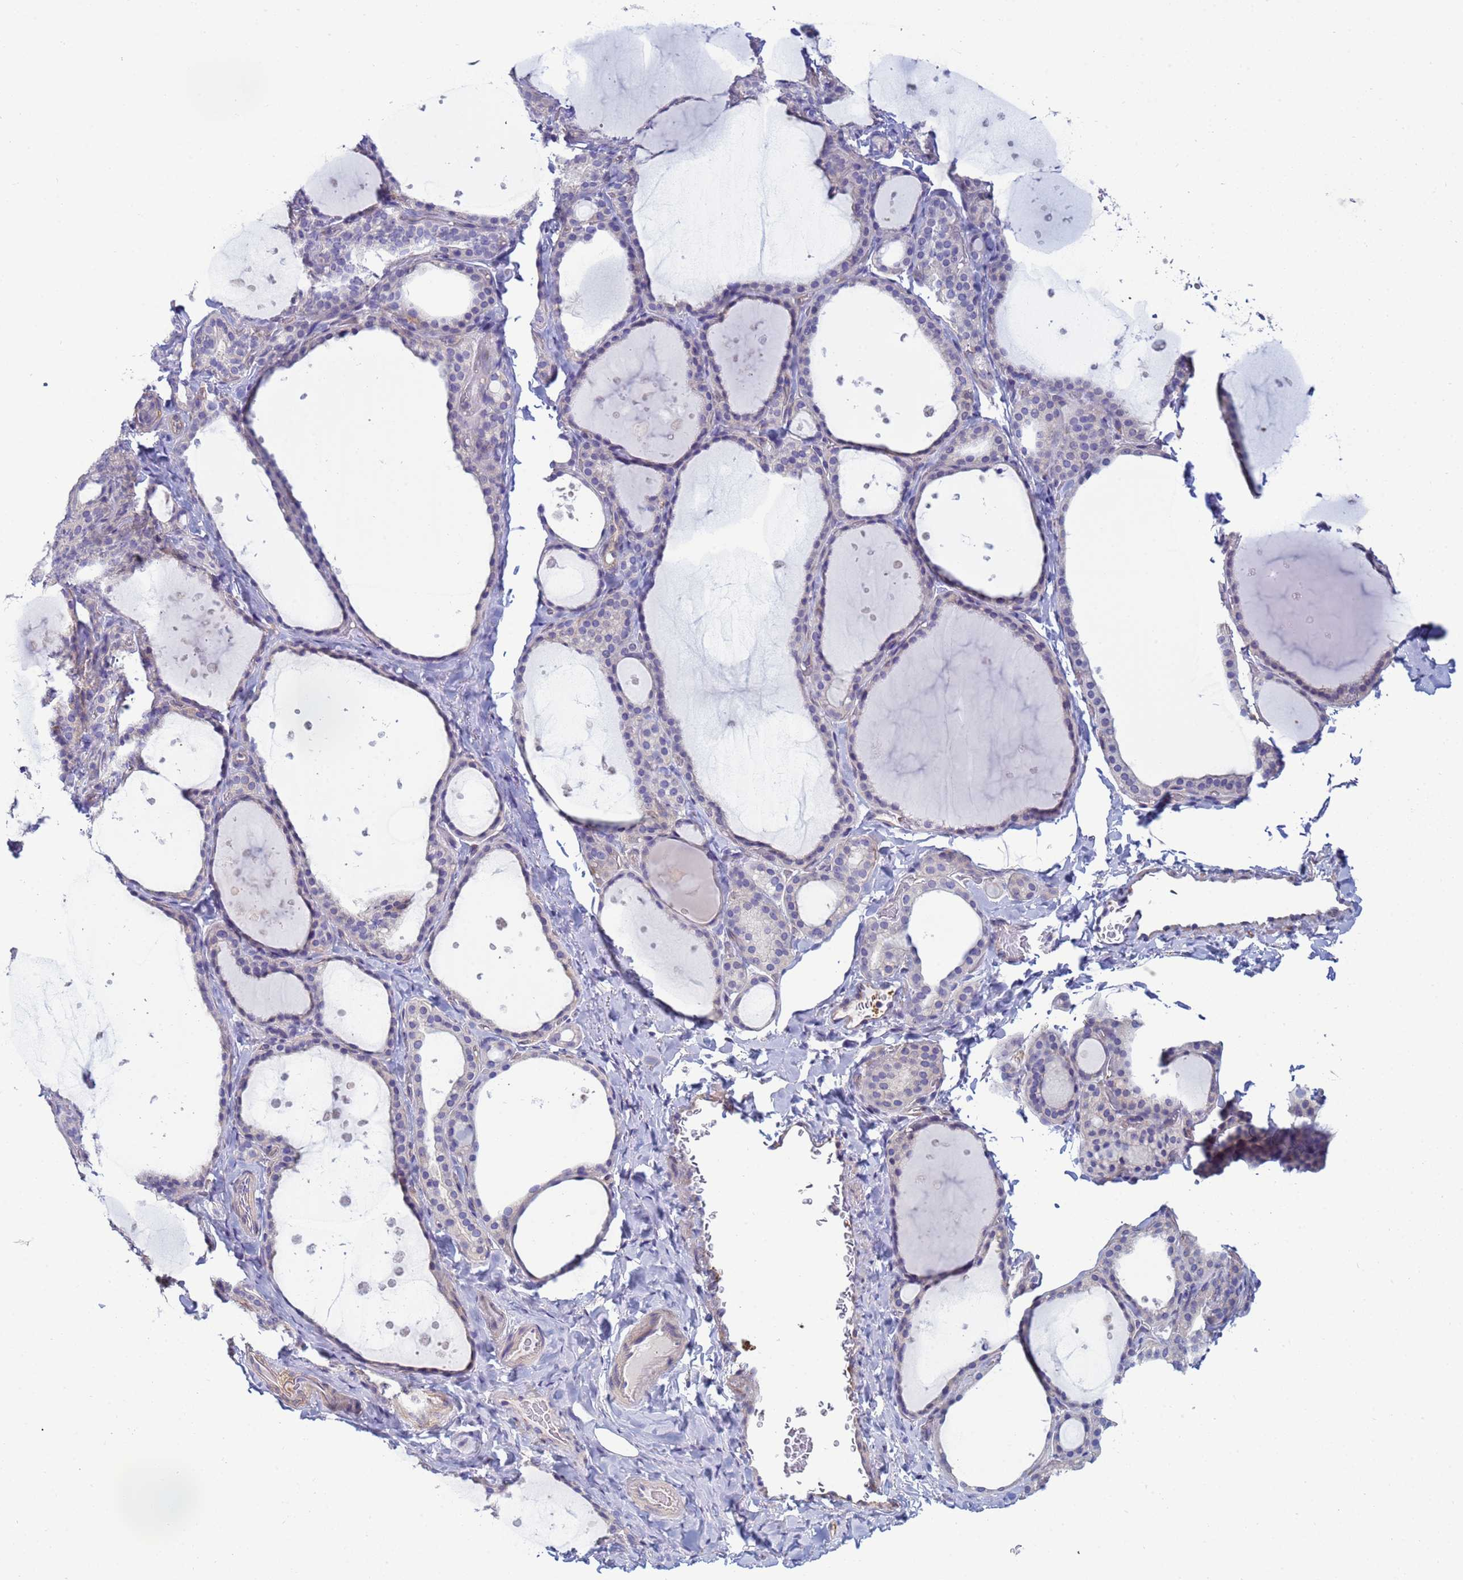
{"staining": {"intensity": "negative", "quantity": "none", "location": "none"}, "tissue": "thyroid gland", "cell_type": "Glandular cells", "image_type": "normal", "snomed": [{"axis": "morphology", "description": "Normal tissue, NOS"}, {"axis": "topography", "description": "Thyroid gland"}], "caption": "There is no significant expression in glandular cells of thyroid gland. (IHC, brightfield microscopy, high magnification).", "gene": "TRPC6", "patient": {"sex": "female", "age": 44}}